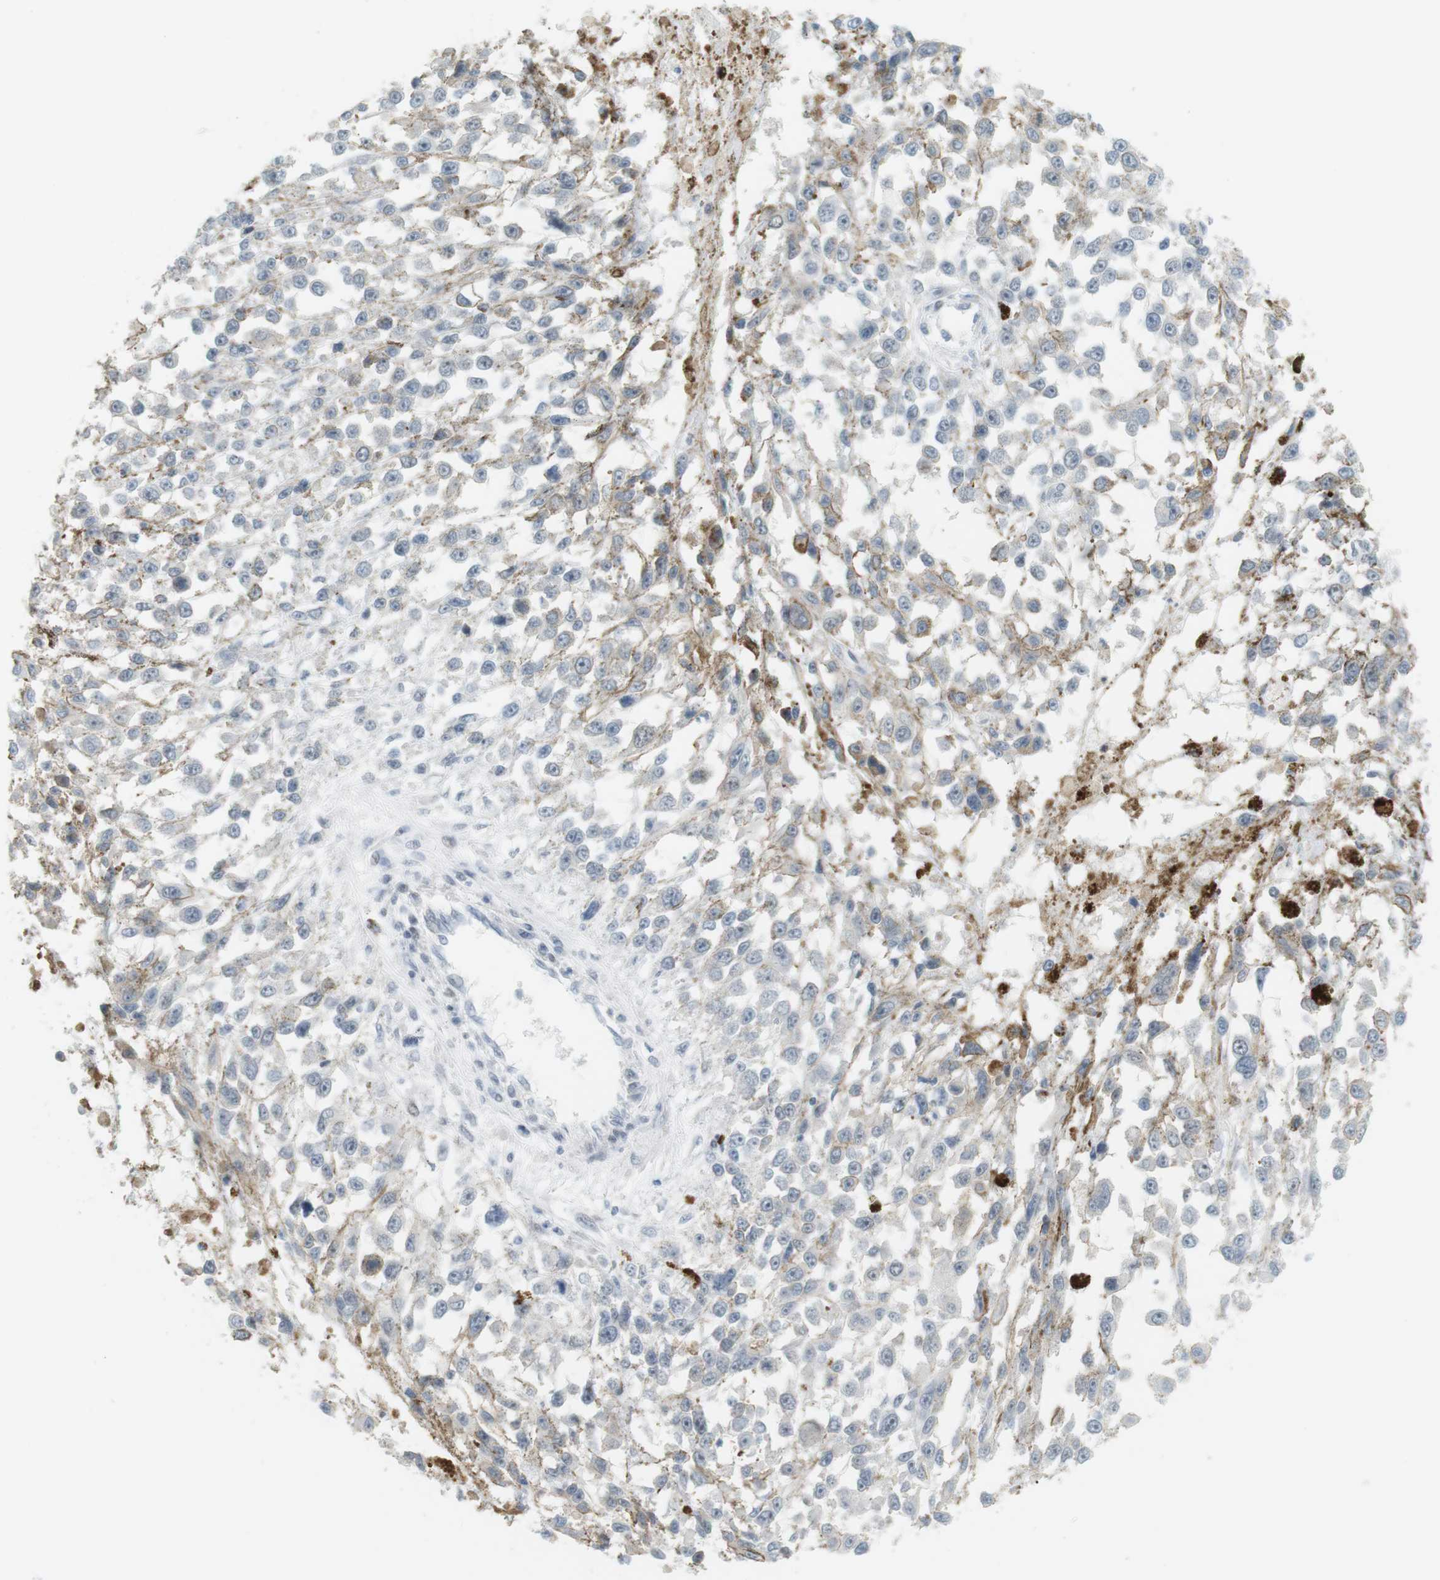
{"staining": {"intensity": "negative", "quantity": "none", "location": "none"}, "tissue": "melanoma", "cell_type": "Tumor cells", "image_type": "cancer", "snomed": [{"axis": "morphology", "description": "Malignant melanoma, Metastatic site"}, {"axis": "topography", "description": "Lymph node"}], "caption": "Immunohistochemistry micrograph of human malignant melanoma (metastatic site) stained for a protein (brown), which displays no staining in tumor cells.", "gene": "DMC1", "patient": {"sex": "male", "age": 59}}